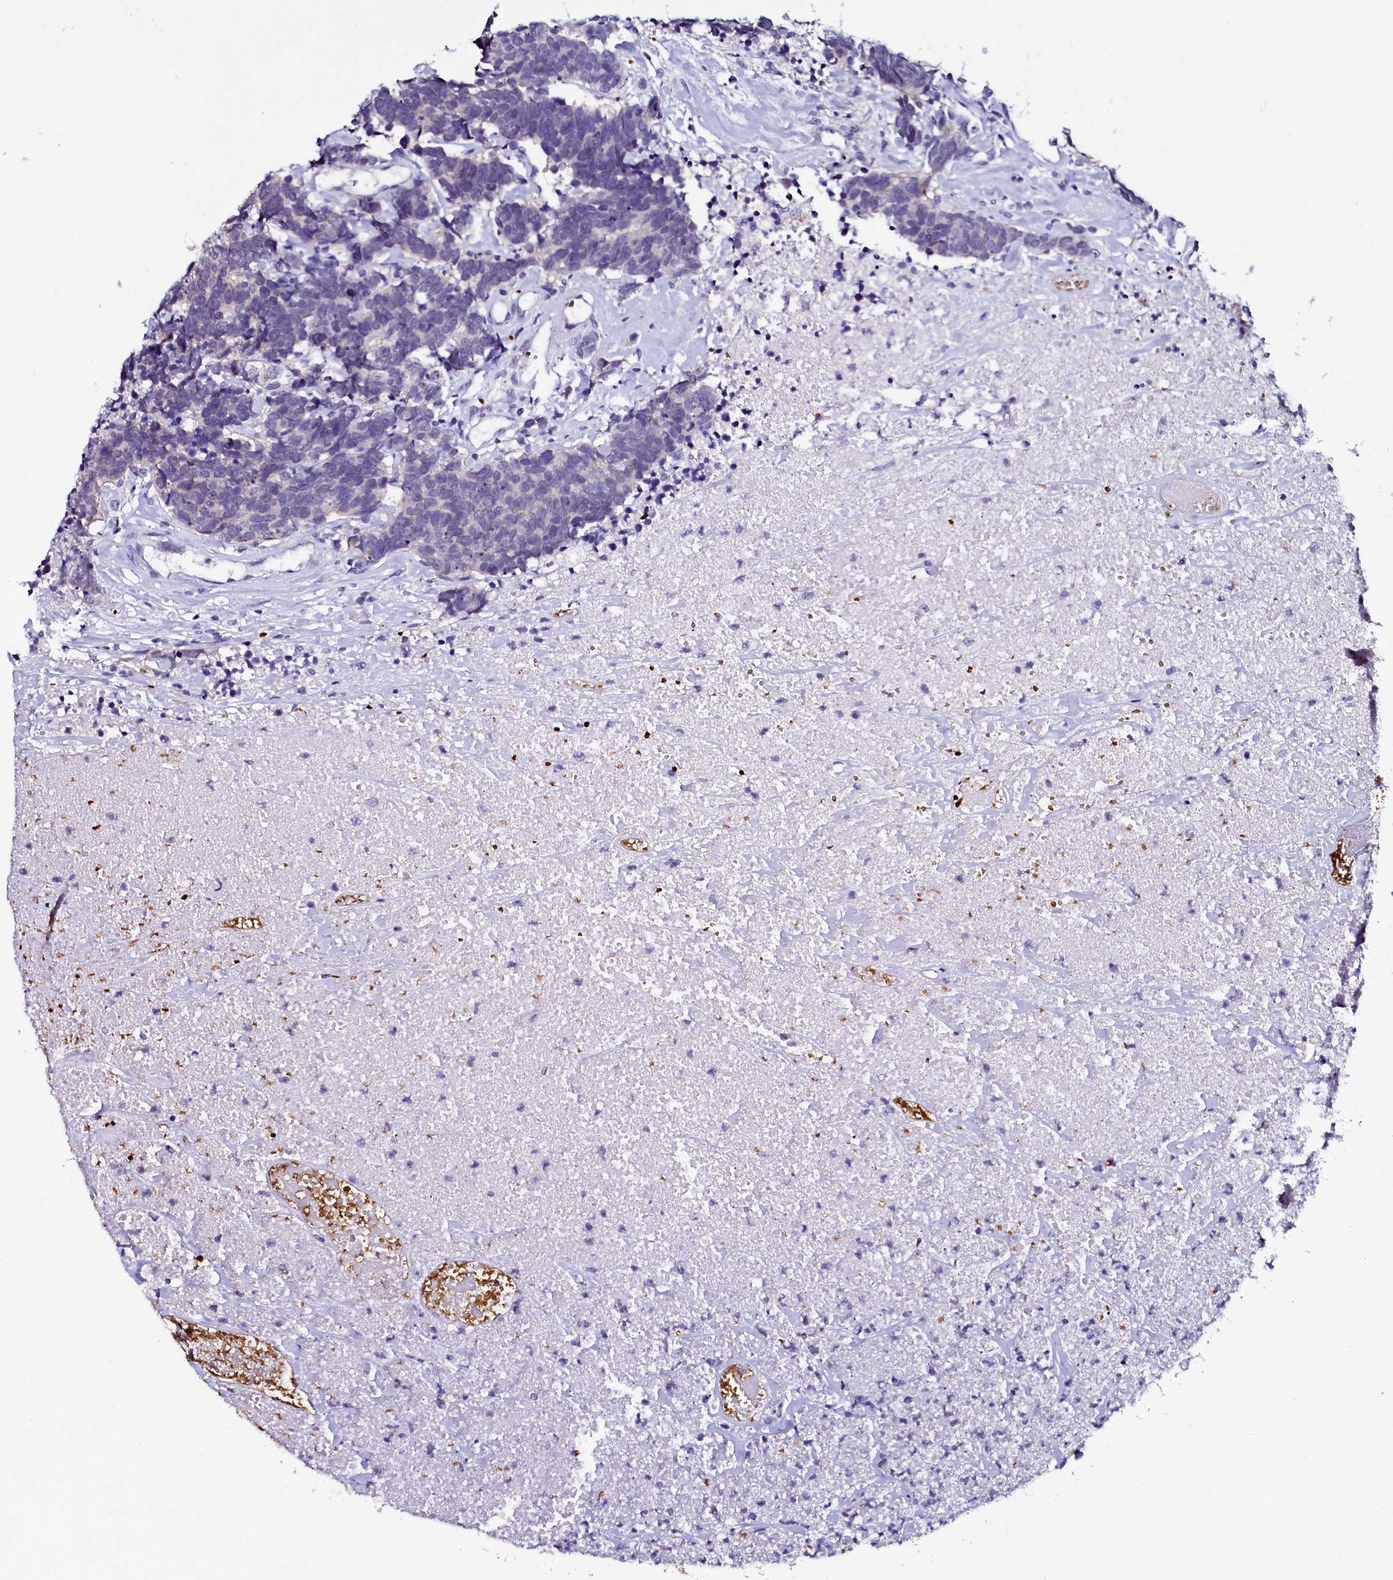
{"staining": {"intensity": "negative", "quantity": "none", "location": "none"}, "tissue": "carcinoid", "cell_type": "Tumor cells", "image_type": "cancer", "snomed": [{"axis": "morphology", "description": "Carcinoma, NOS"}, {"axis": "morphology", "description": "Carcinoid, malignant, NOS"}, {"axis": "topography", "description": "Urinary bladder"}], "caption": "Carcinoid (malignant) stained for a protein using IHC exhibits no staining tumor cells.", "gene": "CTDSPL2", "patient": {"sex": "male", "age": 57}}